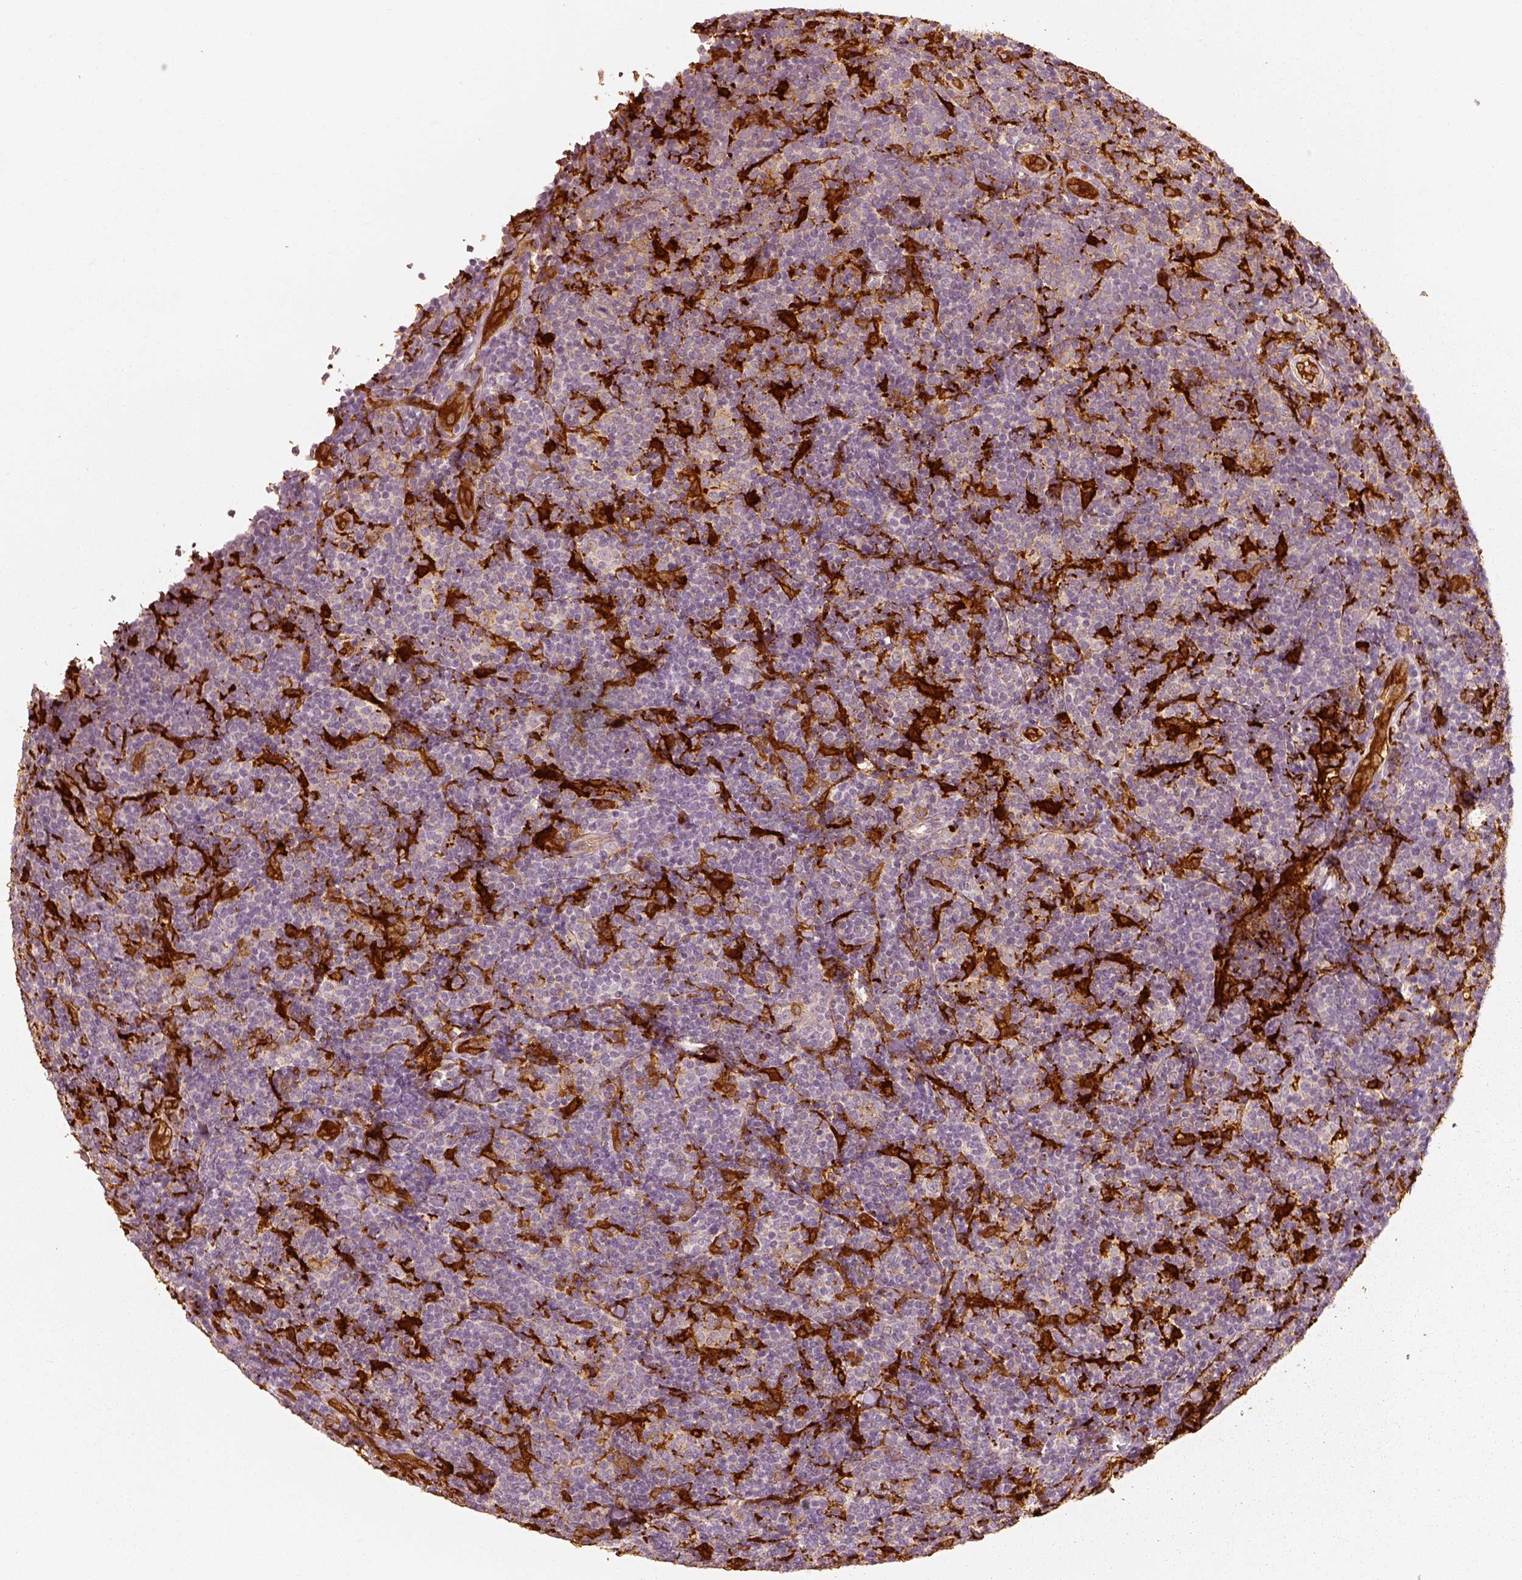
{"staining": {"intensity": "negative", "quantity": "none", "location": "none"}, "tissue": "lymphoma", "cell_type": "Tumor cells", "image_type": "cancer", "snomed": [{"axis": "morphology", "description": "Malignant lymphoma, non-Hodgkin's type, Low grade"}, {"axis": "topography", "description": "Lymph node"}], "caption": "DAB immunohistochemical staining of human low-grade malignant lymphoma, non-Hodgkin's type demonstrates no significant expression in tumor cells.", "gene": "FSCN1", "patient": {"sex": "female", "age": 56}}